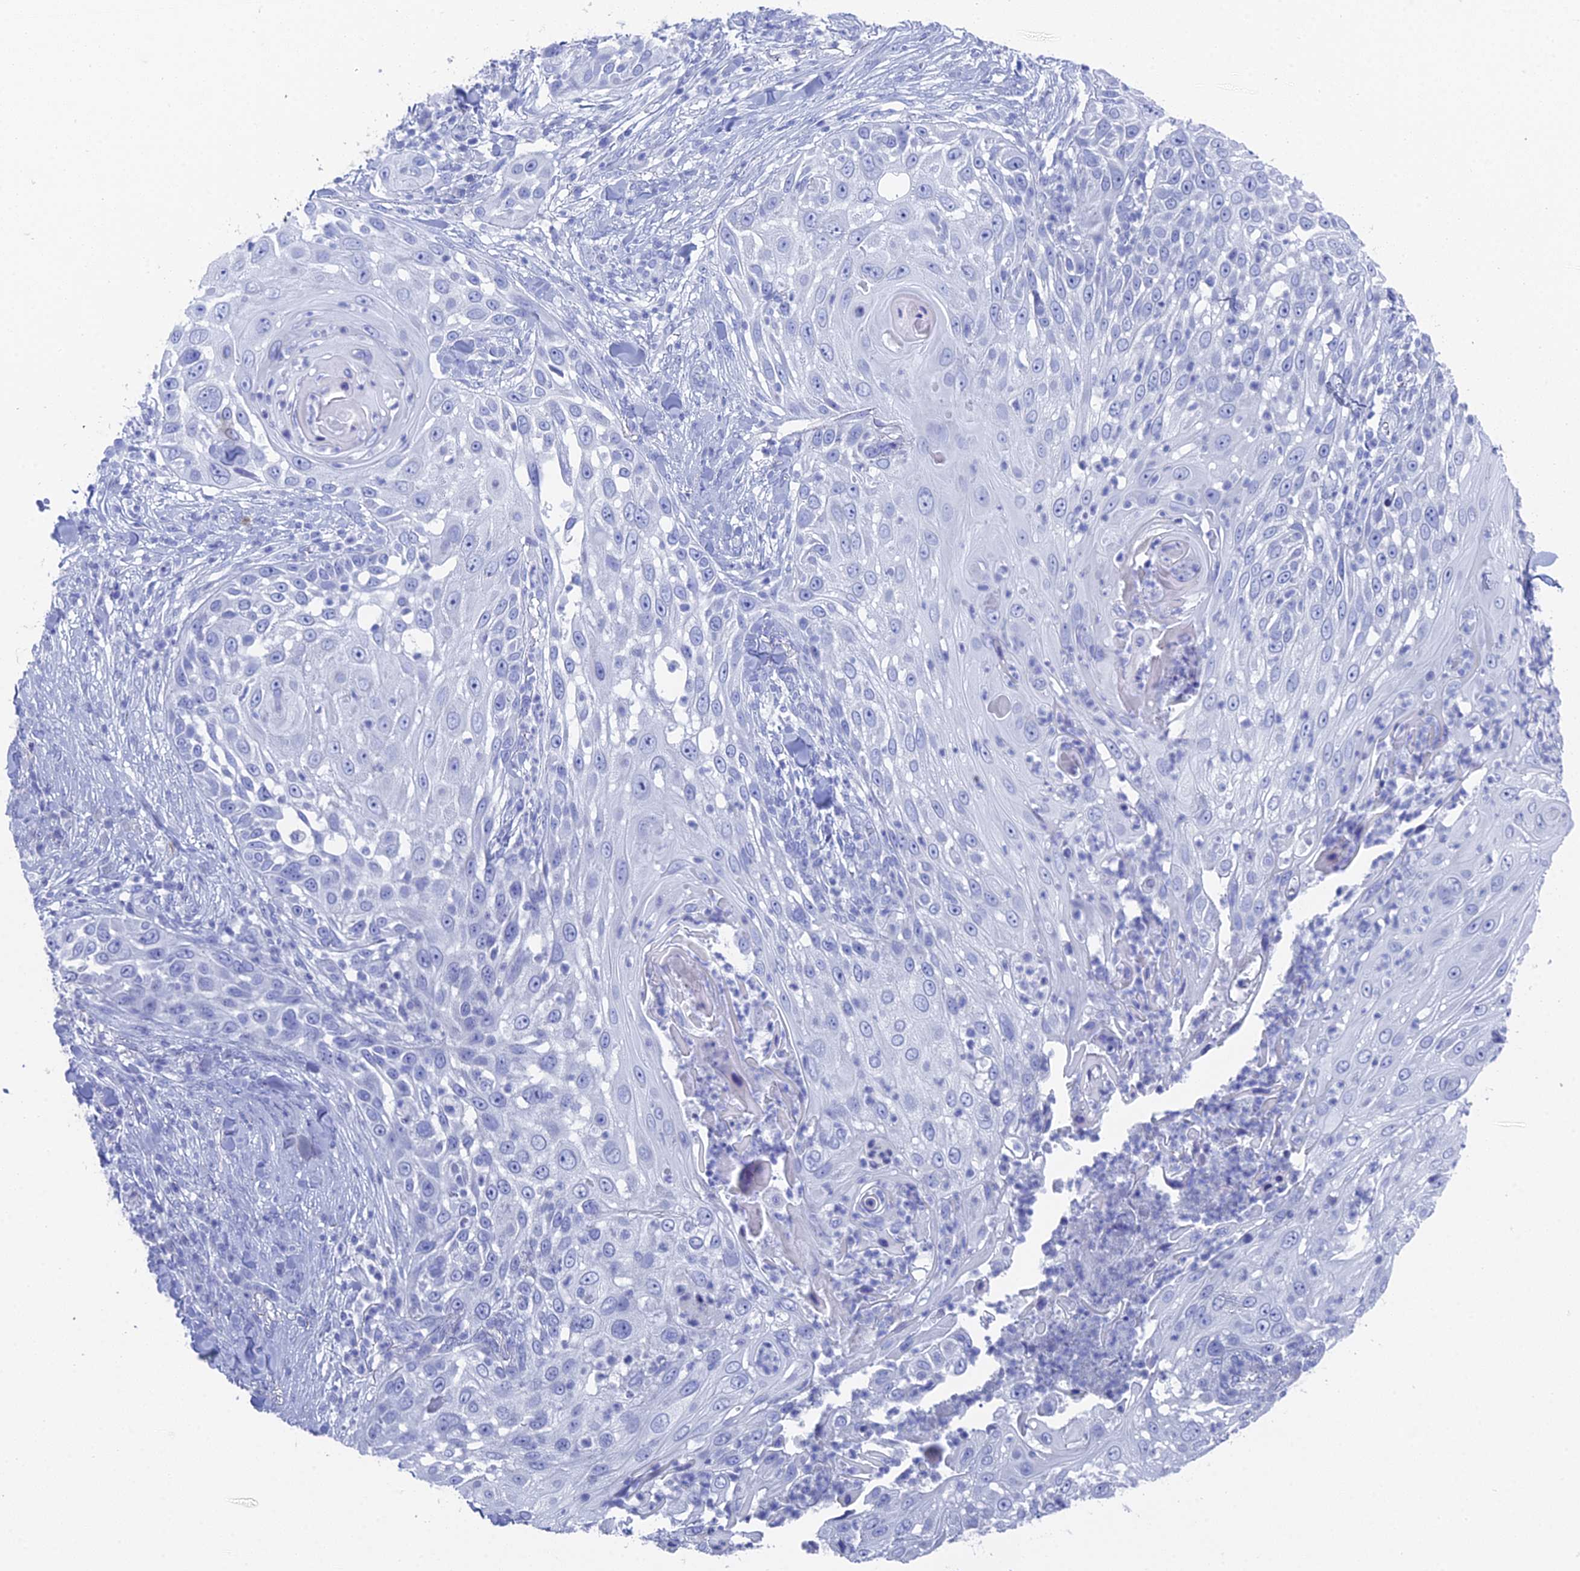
{"staining": {"intensity": "negative", "quantity": "none", "location": "none"}, "tissue": "skin cancer", "cell_type": "Tumor cells", "image_type": "cancer", "snomed": [{"axis": "morphology", "description": "Squamous cell carcinoma, NOS"}, {"axis": "topography", "description": "Skin"}], "caption": "DAB (3,3'-diaminobenzidine) immunohistochemical staining of human skin cancer demonstrates no significant expression in tumor cells.", "gene": "ENPP3", "patient": {"sex": "female", "age": 44}}